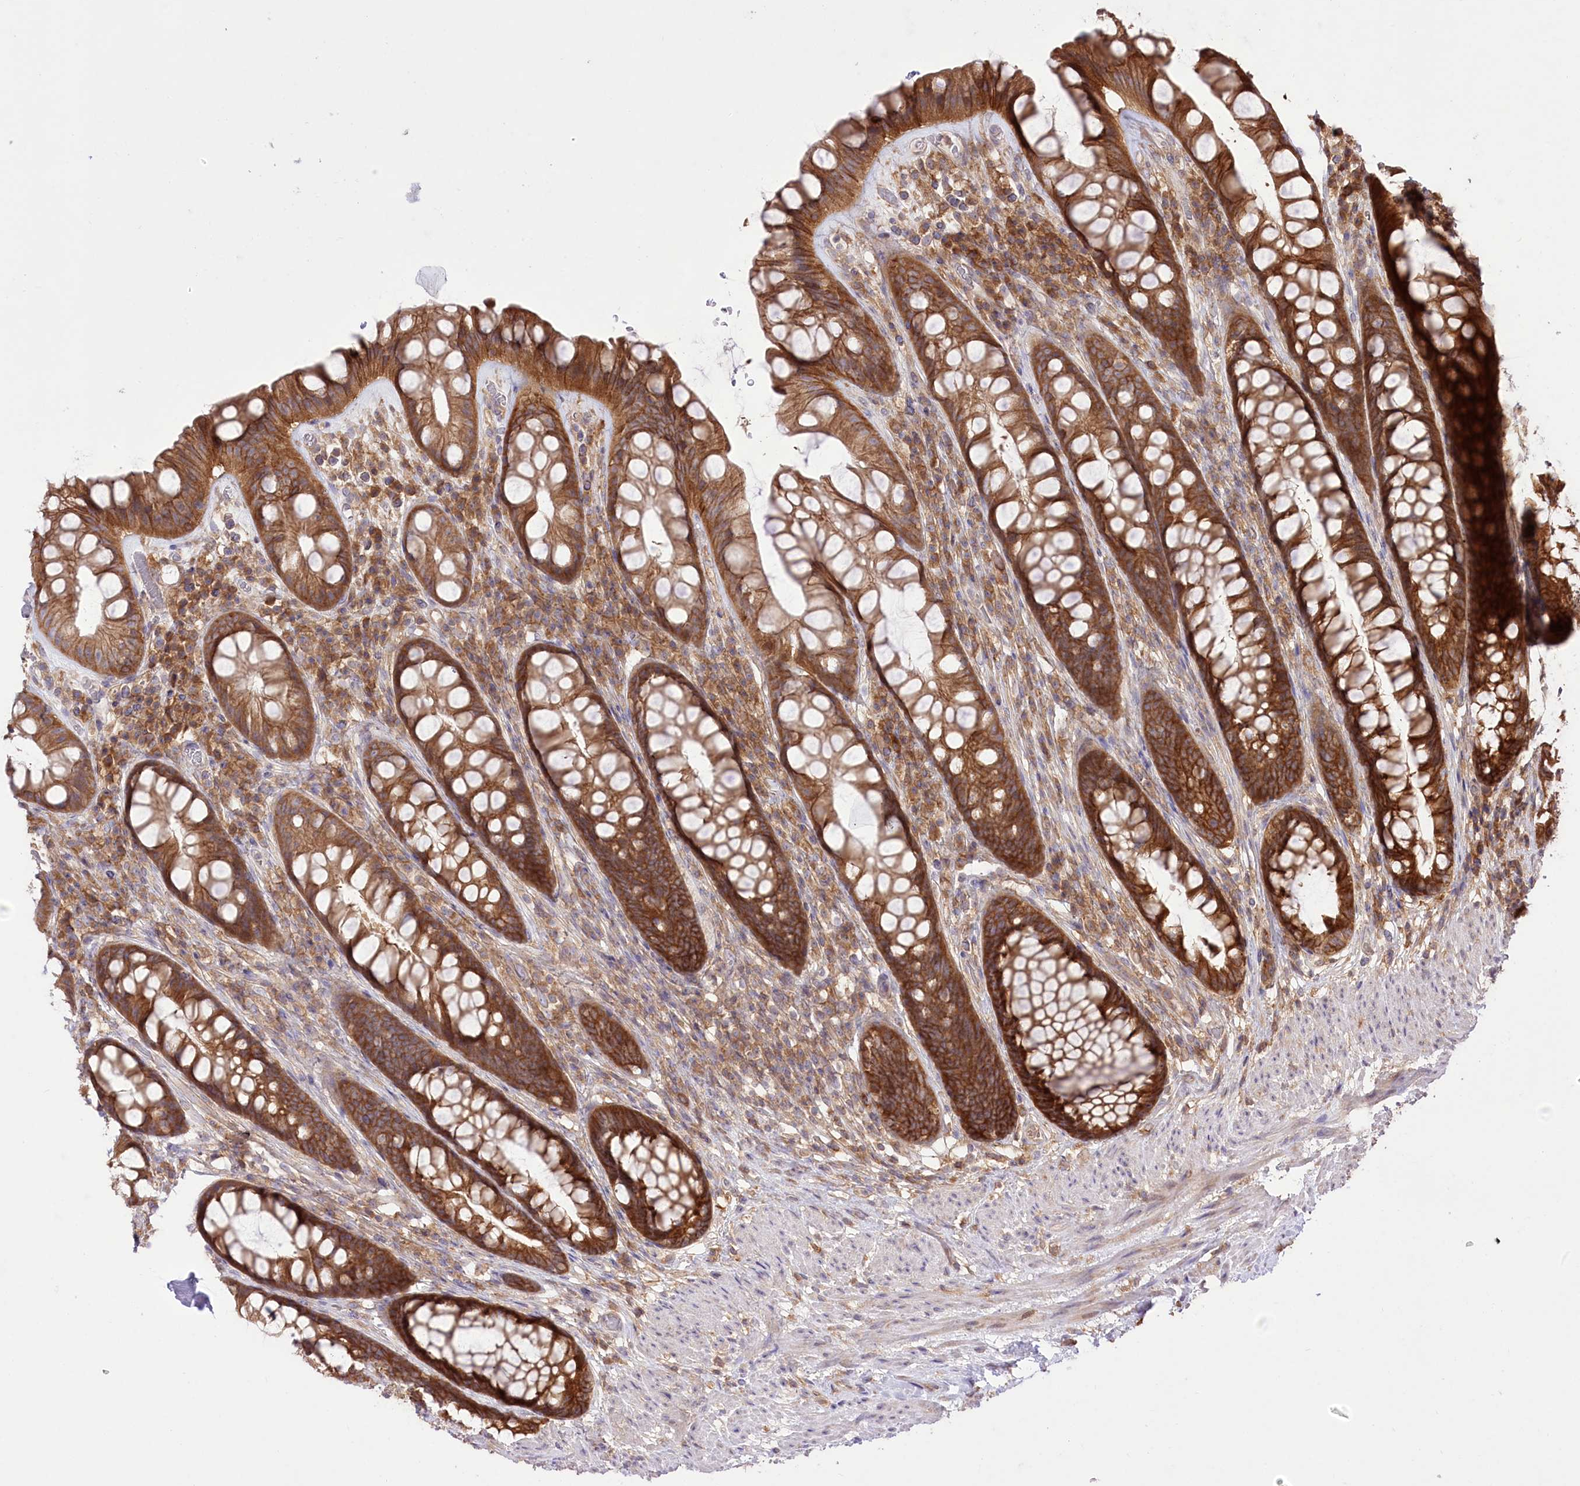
{"staining": {"intensity": "strong", "quantity": ">75%", "location": "cytoplasmic/membranous"}, "tissue": "rectum", "cell_type": "Glandular cells", "image_type": "normal", "snomed": [{"axis": "morphology", "description": "Normal tissue, NOS"}, {"axis": "topography", "description": "Rectum"}], "caption": "Immunohistochemistry (IHC) of unremarkable human rectum displays high levels of strong cytoplasmic/membranous staining in approximately >75% of glandular cells.", "gene": "XYLB", "patient": {"sex": "male", "age": 74}}